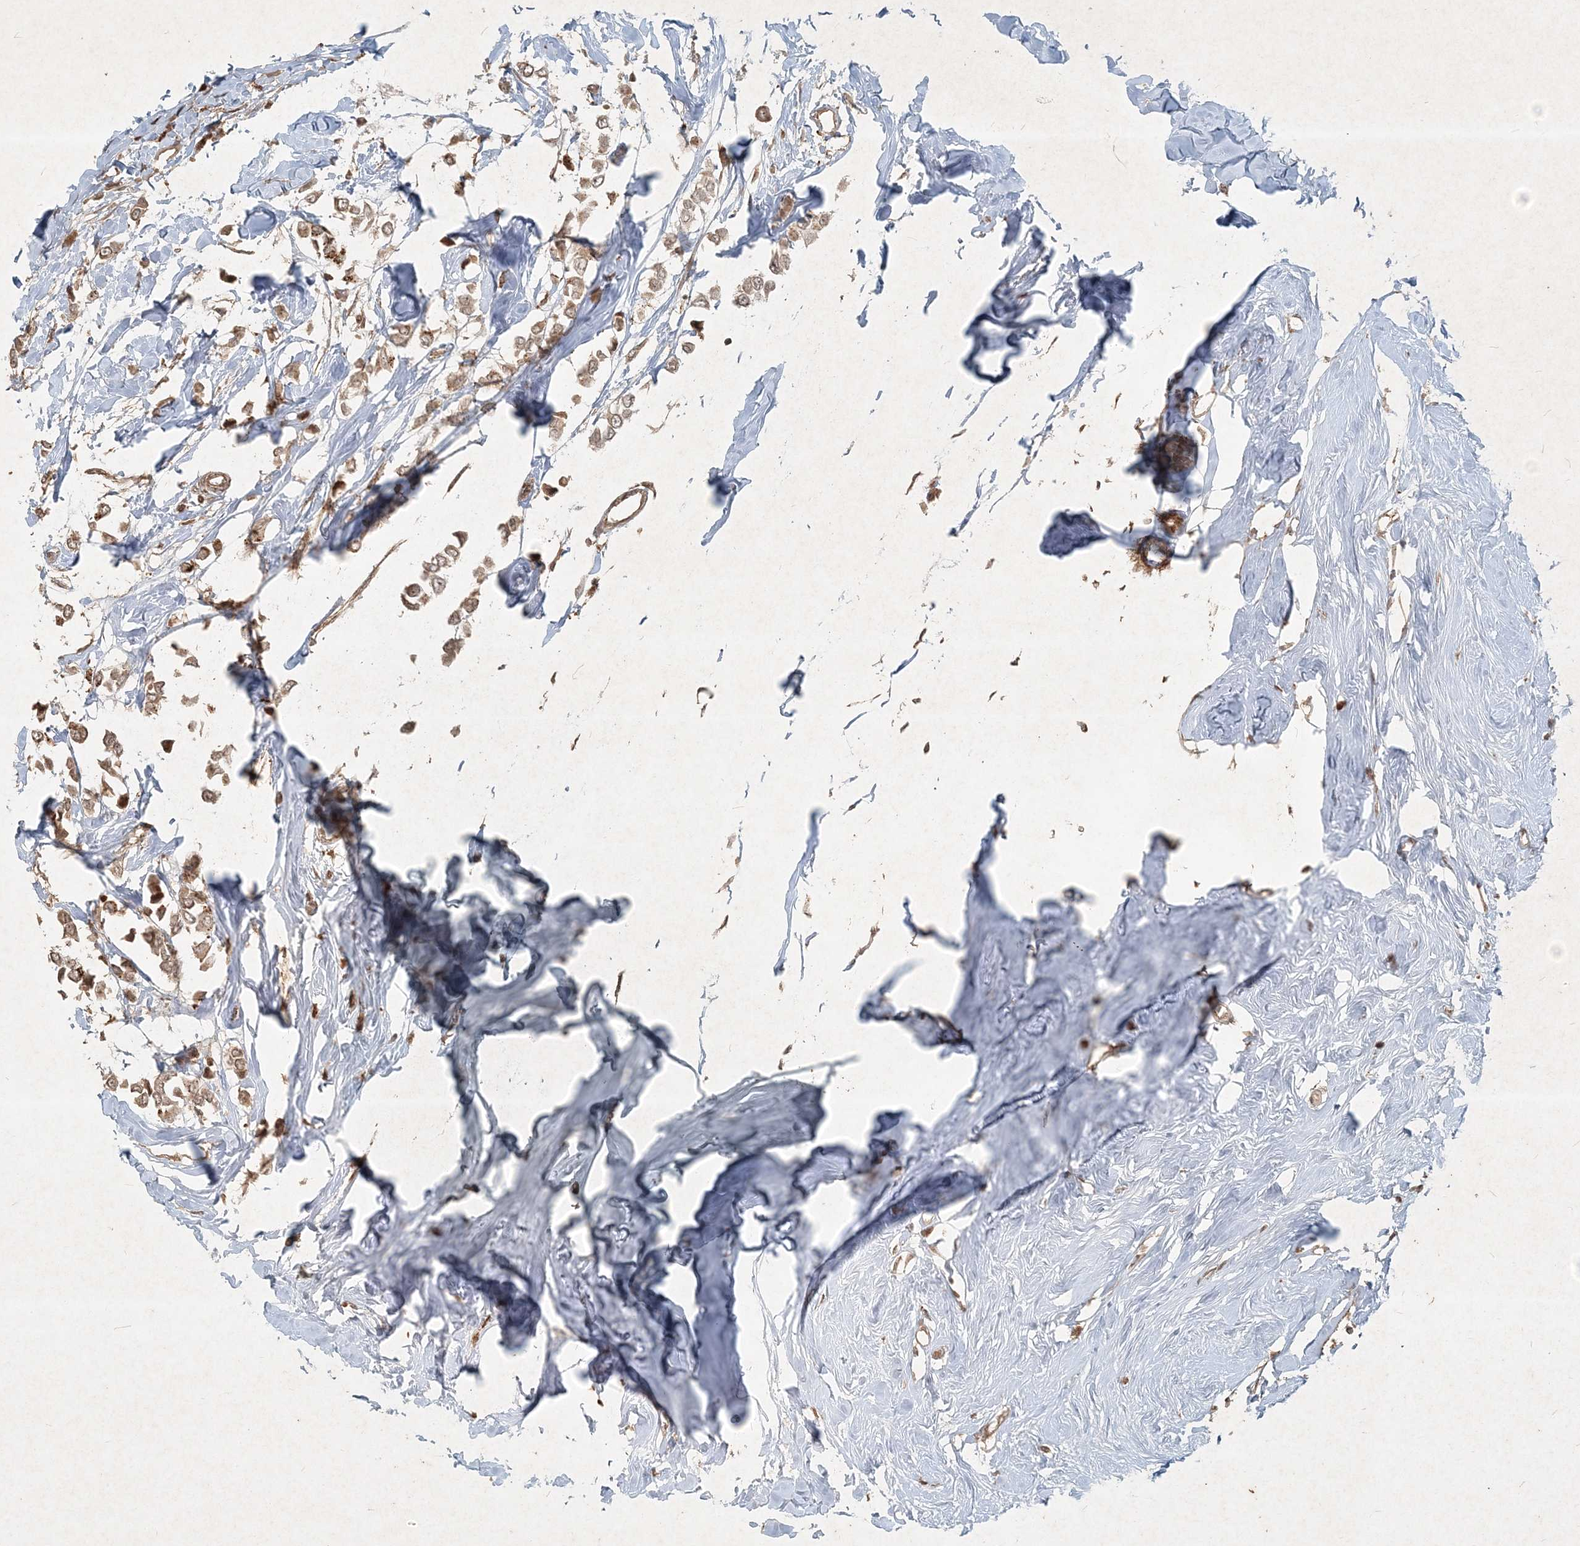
{"staining": {"intensity": "moderate", "quantity": ">75%", "location": "cytoplasmic/membranous"}, "tissue": "breast cancer", "cell_type": "Tumor cells", "image_type": "cancer", "snomed": [{"axis": "morphology", "description": "Lobular carcinoma"}, {"axis": "topography", "description": "Breast"}], "caption": "An IHC histopathology image of neoplastic tissue is shown. Protein staining in brown labels moderate cytoplasmic/membranous positivity in lobular carcinoma (breast) within tumor cells.", "gene": "NARS1", "patient": {"sex": "female", "age": 51}}